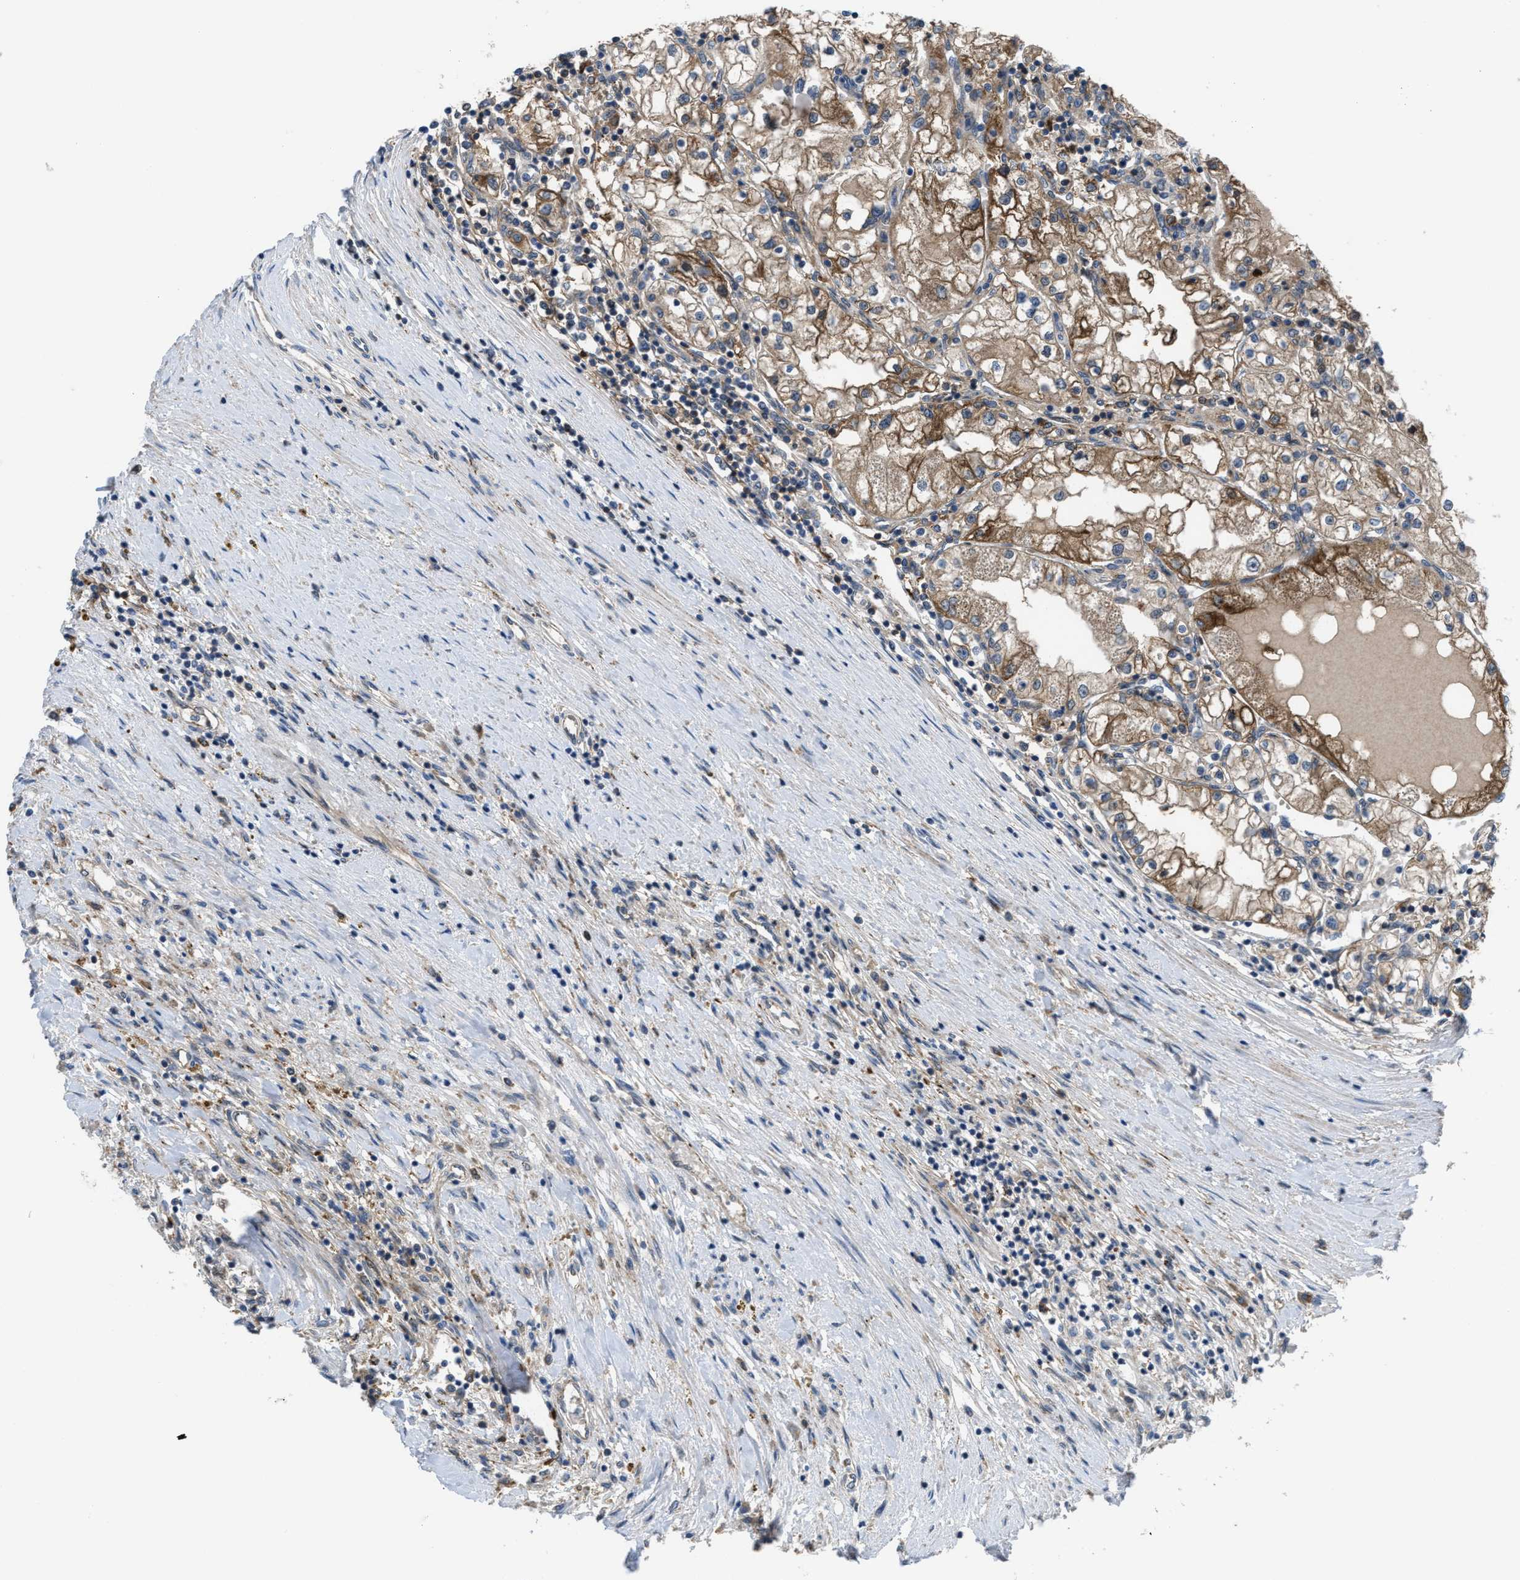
{"staining": {"intensity": "moderate", "quantity": ">75%", "location": "cytoplasmic/membranous"}, "tissue": "renal cancer", "cell_type": "Tumor cells", "image_type": "cancer", "snomed": [{"axis": "morphology", "description": "Adenocarcinoma, NOS"}, {"axis": "topography", "description": "Kidney"}], "caption": "Immunohistochemical staining of renal adenocarcinoma reveals medium levels of moderate cytoplasmic/membranous expression in approximately >75% of tumor cells.", "gene": "BAZ2B", "patient": {"sex": "male", "age": 68}}